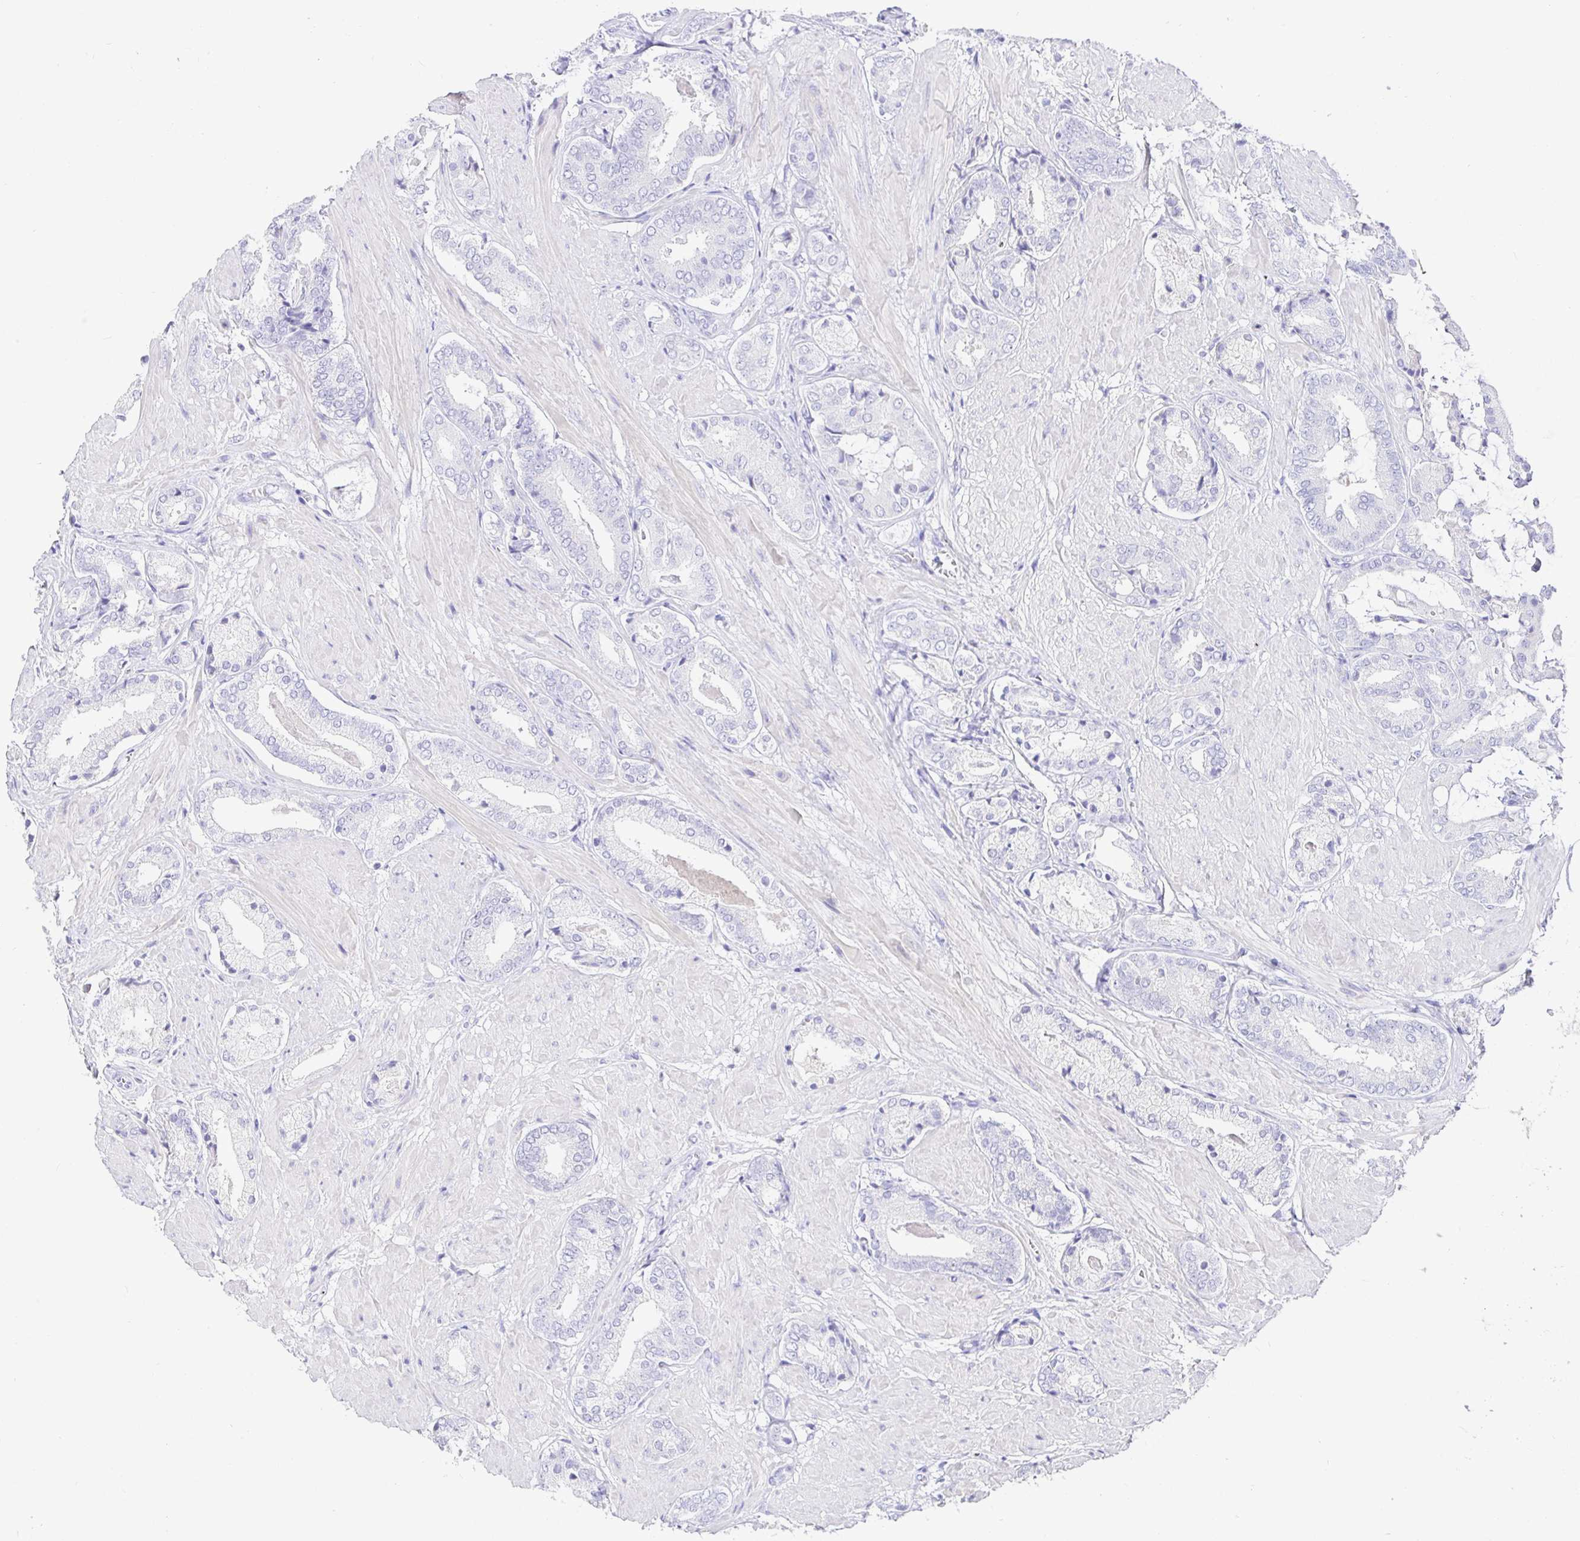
{"staining": {"intensity": "negative", "quantity": "none", "location": "none"}, "tissue": "prostate cancer", "cell_type": "Tumor cells", "image_type": "cancer", "snomed": [{"axis": "morphology", "description": "Adenocarcinoma, High grade"}, {"axis": "topography", "description": "Prostate"}], "caption": "Tumor cells show no significant protein expression in prostate high-grade adenocarcinoma.", "gene": "TPTE", "patient": {"sex": "male", "age": 56}}